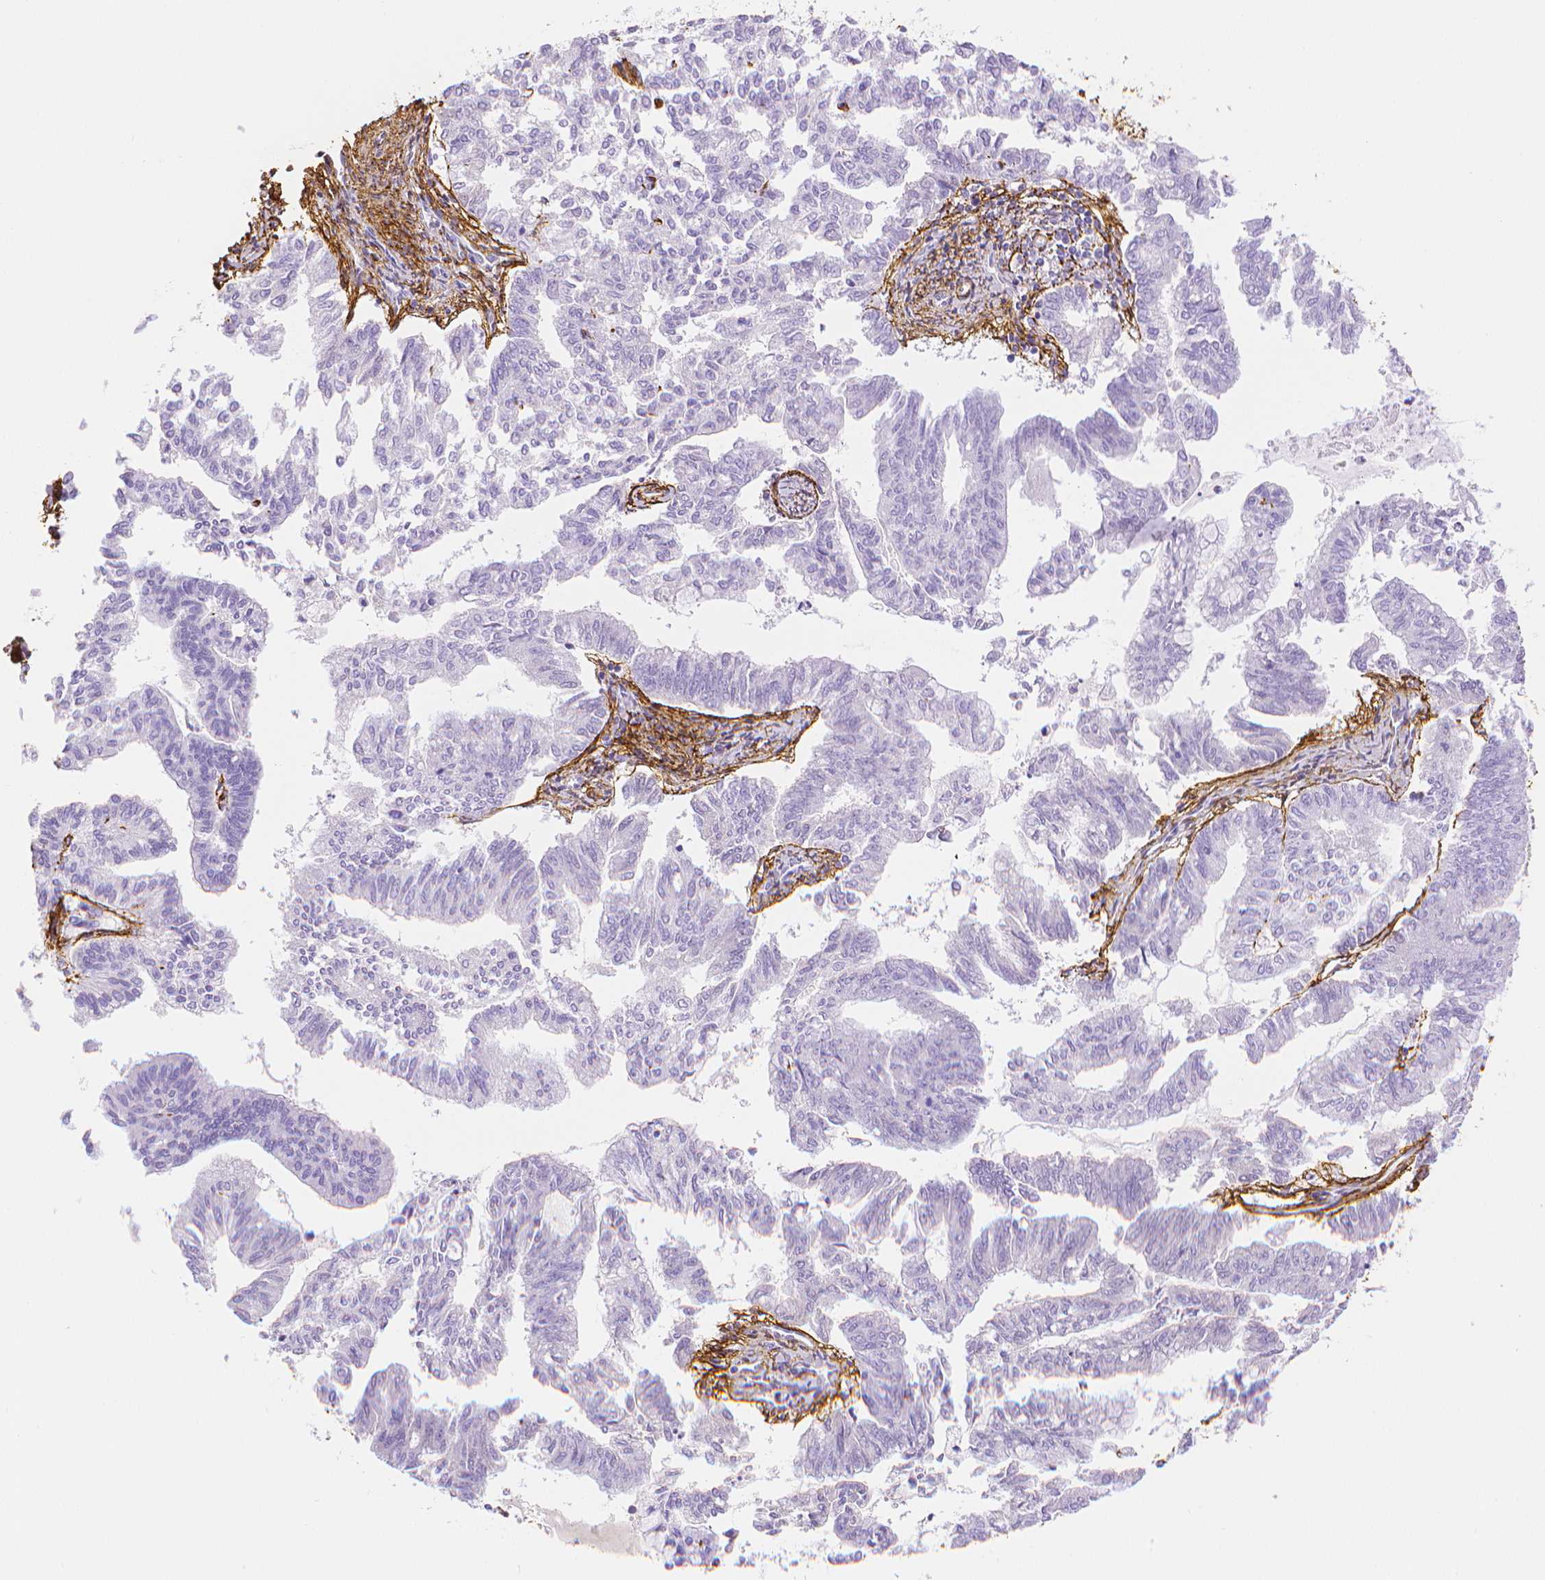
{"staining": {"intensity": "negative", "quantity": "none", "location": "none"}, "tissue": "endometrial cancer", "cell_type": "Tumor cells", "image_type": "cancer", "snomed": [{"axis": "morphology", "description": "Adenocarcinoma, NOS"}, {"axis": "topography", "description": "Endometrium"}], "caption": "Immunohistochemistry (IHC) photomicrograph of neoplastic tissue: endometrial cancer stained with DAB (3,3'-diaminobenzidine) demonstrates no significant protein staining in tumor cells.", "gene": "FBN1", "patient": {"sex": "female", "age": 79}}